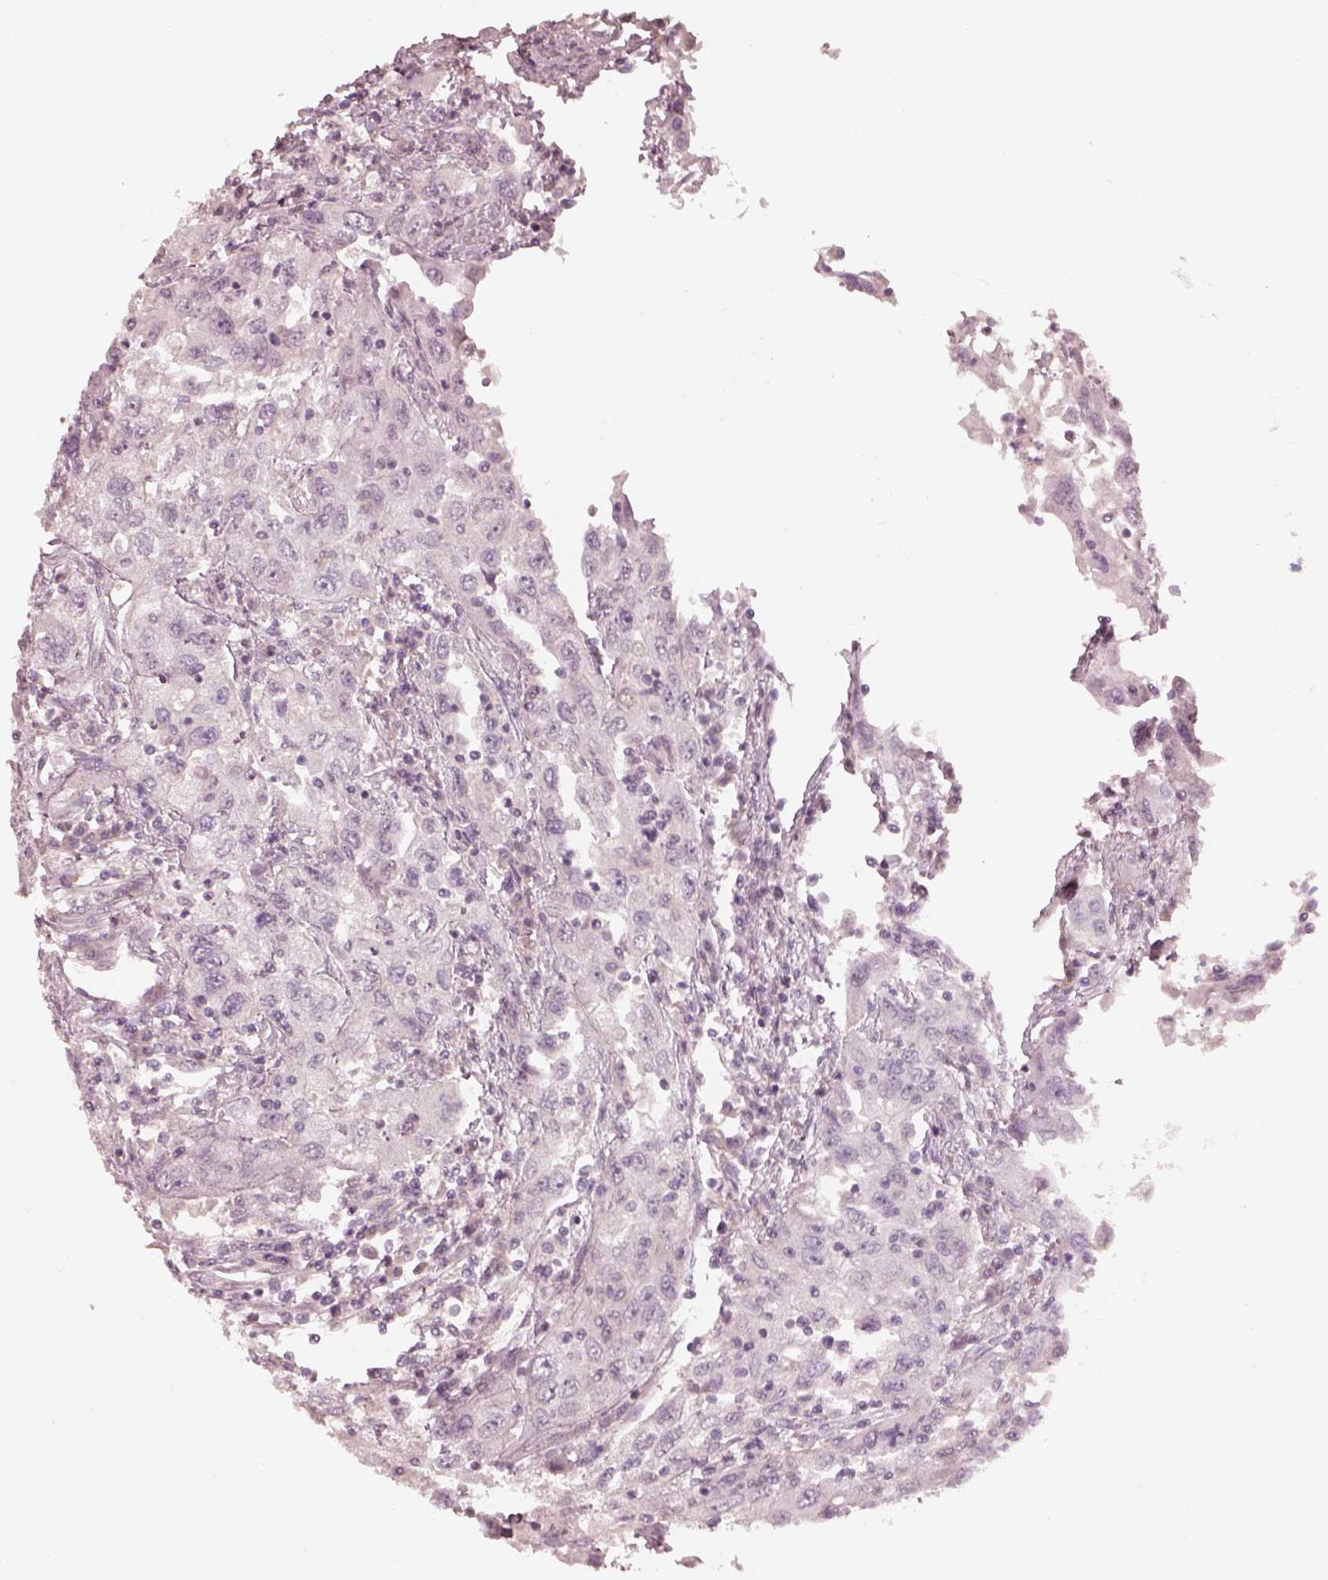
{"staining": {"intensity": "negative", "quantity": "none", "location": "none"}, "tissue": "urothelial cancer", "cell_type": "Tumor cells", "image_type": "cancer", "snomed": [{"axis": "morphology", "description": "Urothelial carcinoma, High grade"}, {"axis": "topography", "description": "Urinary bladder"}], "caption": "This is a image of immunohistochemistry staining of high-grade urothelial carcinoma, which shows no expression in tumor cells.", "gene": "ANKLE1", "patient": {"sex": "male", "age": 76}}